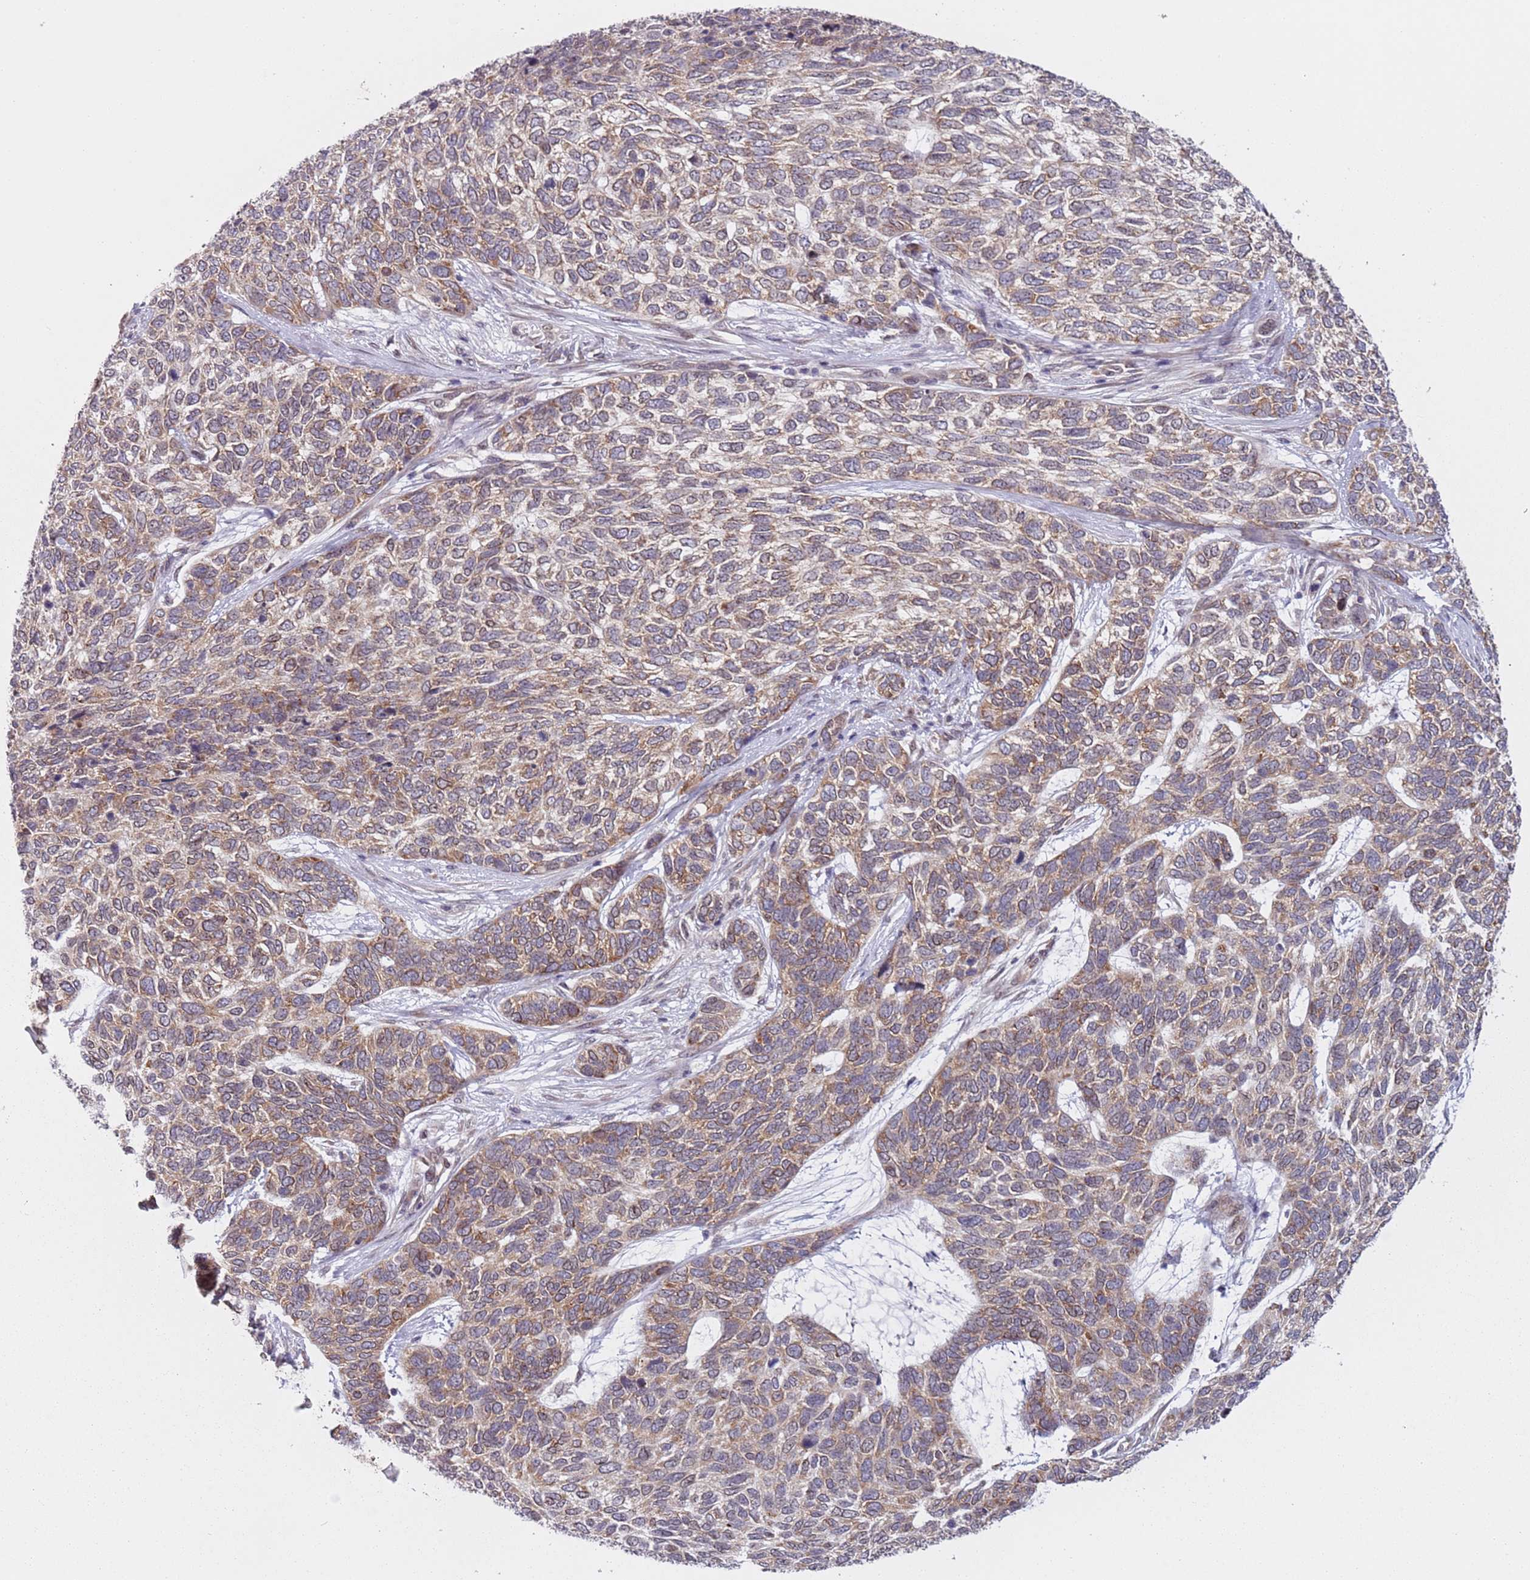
{"staining": {"intensity": "moderate", "quantity": ">75%", "location": "cytoplasmic/membranous"}, "tissue": "skin cancer", "cell_type": "Tumor cells", "image_type": "cancer", "snomed": [{"axis": "morphology", "description": "Basal cell carcinoma"}, {"axis": "topography", "description": "Skin"}], "caption": "The immunohistochemical stain highlights moderate cytoplasmic/membranous staining in tumor cells of skin cancer (basal cell carcinoma) tissue.", "gene": "SLC25A32", "patient": {"sex": "female", "age": 65}}